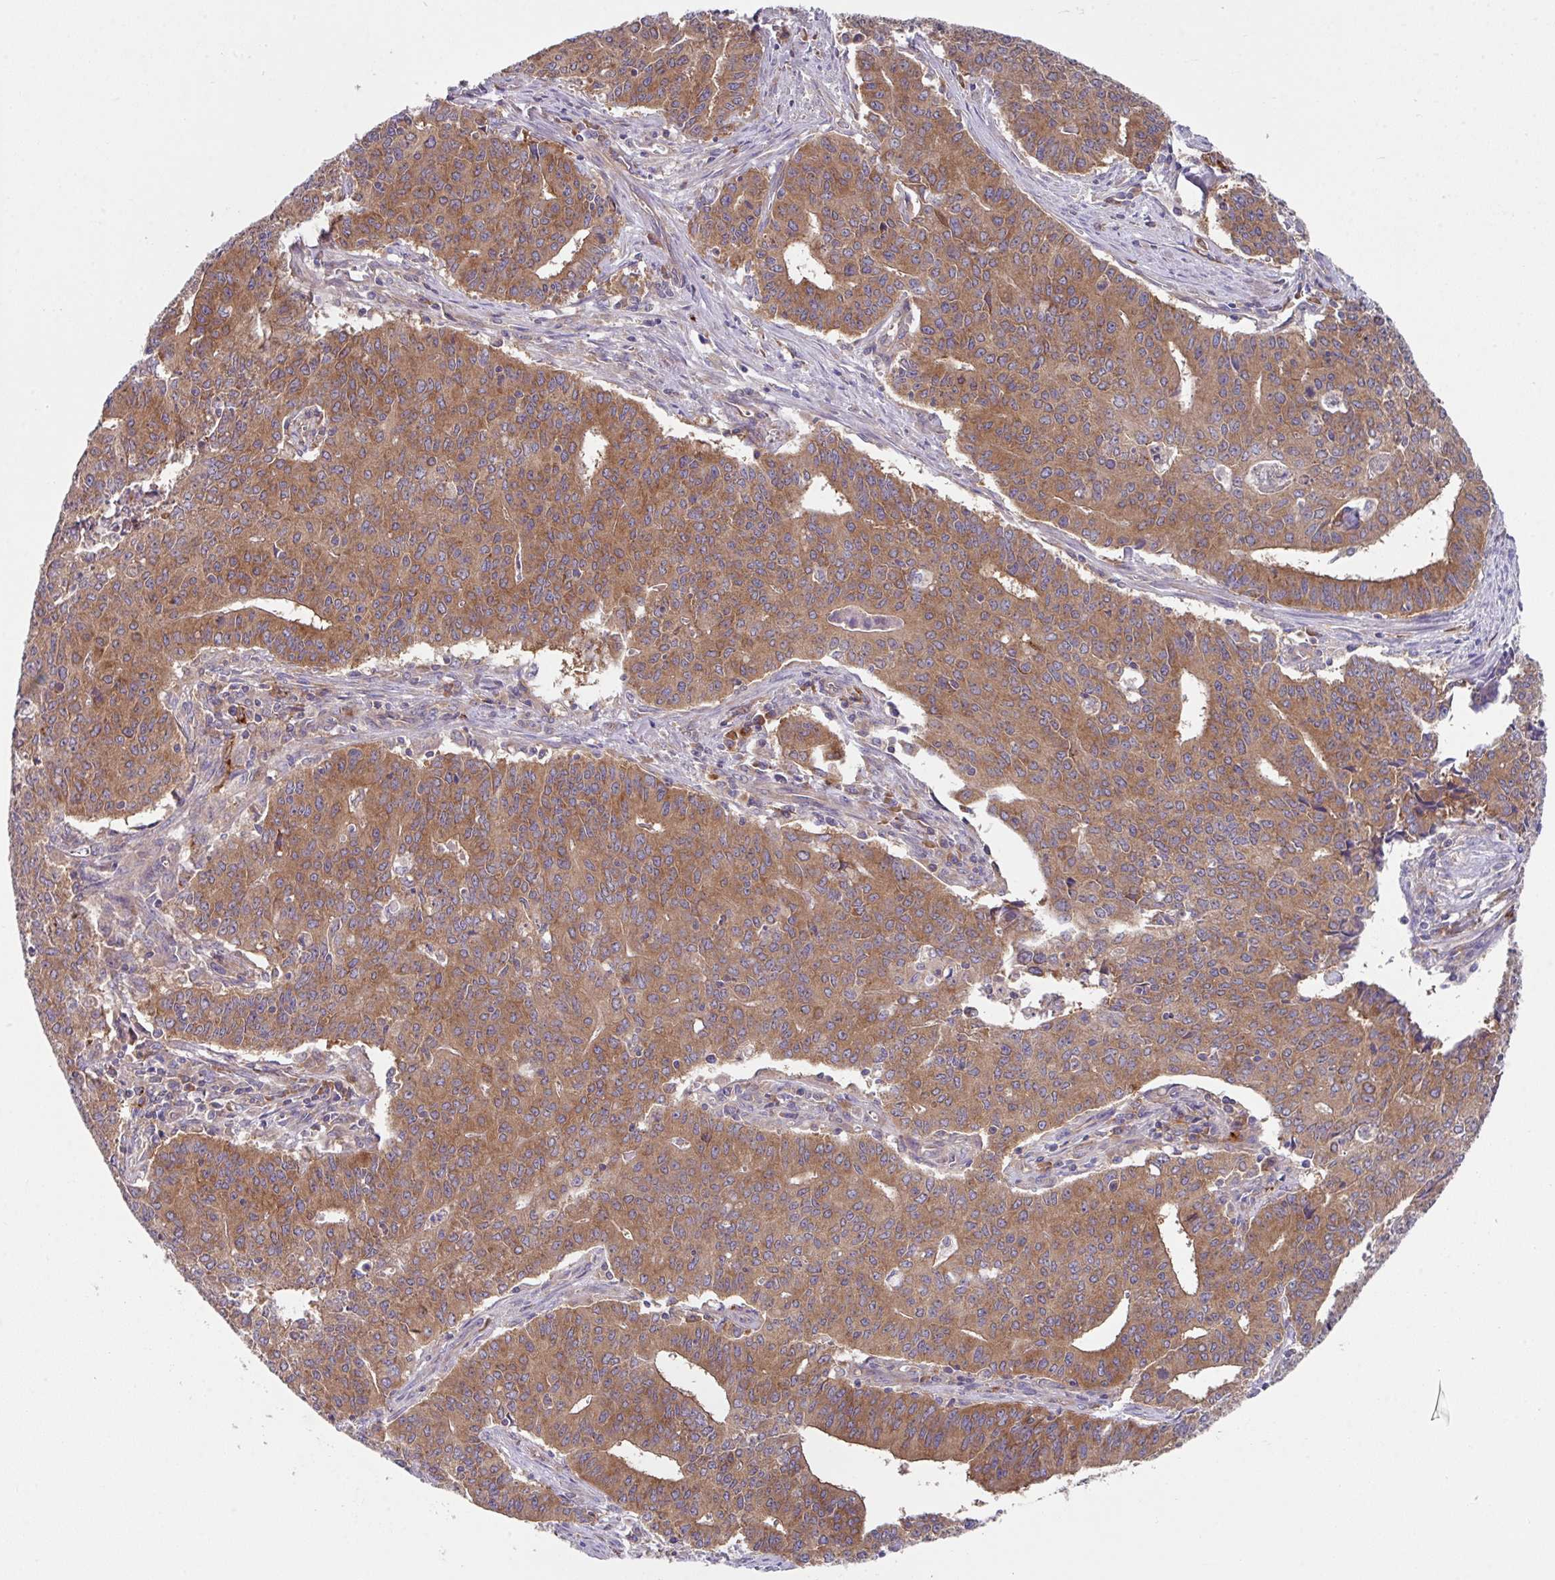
{"staining": {"intensity": "moderate", "quantity": "25%-75%", "location": "cytoplasmic/membranous"}, "tissue": "endometrial cancer", "cell_type": "Tumor cells", "image_type": "cancer", "snomed": [{"axis": "morphology", "description": "Adenocarcinoma, NOS"}, {"axis": "topography", "description": "Endometrium"}], "caption": "Protein staining by IHC exhibits moderate cytoplasmic/membranous staining in about 25%-75% of tumor cells in endometrial adenocarcinoma.", "gene": "EIF4B", "patient": {"sex": "female", "age": 59}}